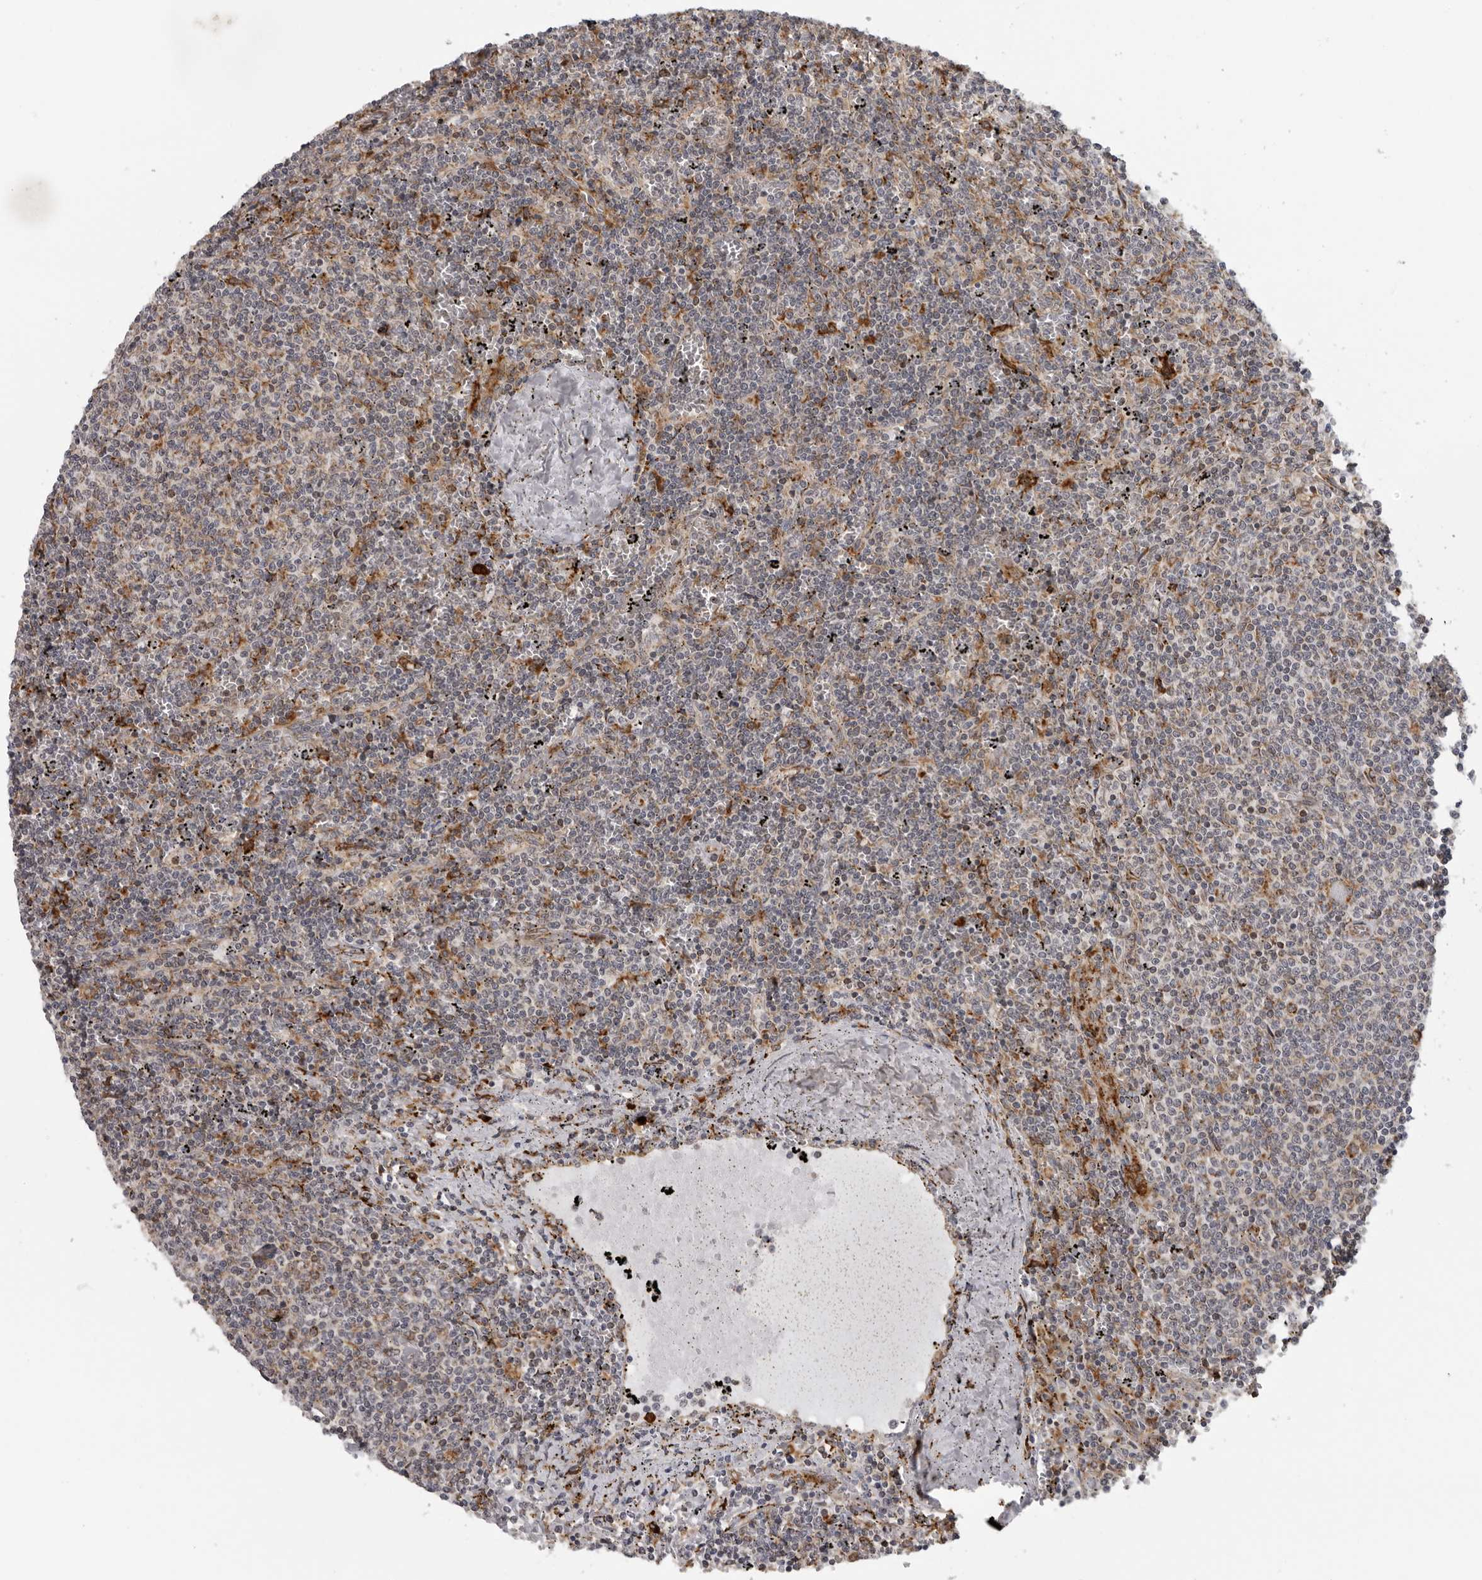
{"staining": {"intensity": "negative", "quantity": "none", "location": "none"}, "tissue": "lymphoma", "cell_type": "Tumor cells", "image_type": "cancer", "snomed": [{"axis": "morphology", "description": "Malignant lymphoma, non-Hodgkin's type, Low grade"}, {"axis": "topography", "description": "Spleen"}], "caption": "A photomicrograph of lymphoma stained for a protein reveals no brown staining in tumor cells. (Brightfield microscopy of DAB IHC at high magnification).", "gene": "ALPK2", "patient": {"sex": "female", "age": 50}}